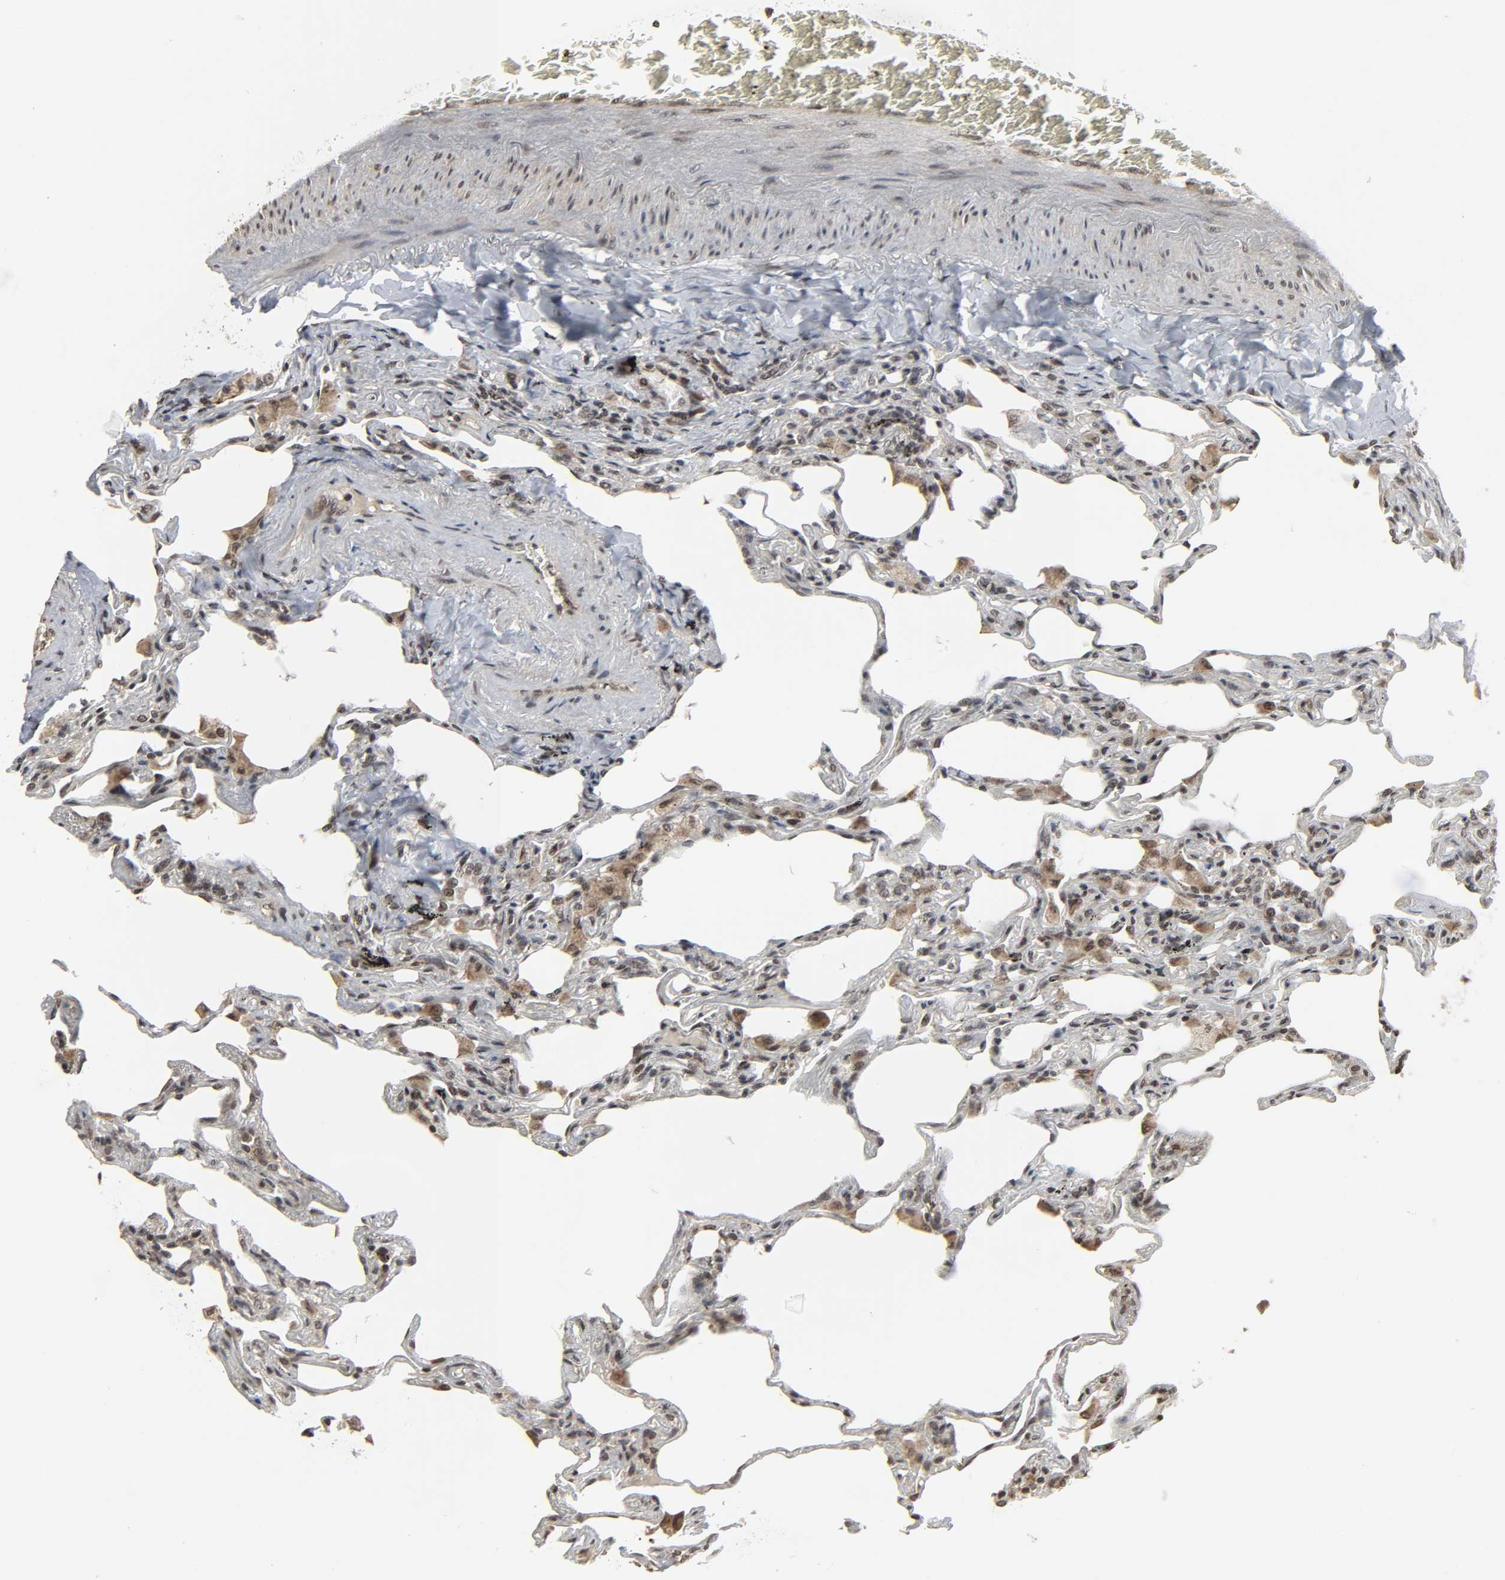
{"staining": {"intensity": "weak", "quantity": "25%-75%", "location": "cytoplasmic/membranous"}, "tissue": "lung", "cell_type": "Alveolar cells", "image_type": "normal", "snomed": [{"axis": "morphology", "description": "Normal tissue, NOS"}, {"axis": "morphology", "description": "Inflammation, NOS"}, {"axis": "topography", "description": "Lung"}], "caption": "IHC micrograph of unremarkable lung: lung stained using immunohistochemistry (IHC) shows low levels of weak protein expression localized specifically in the cytoplasmic/membranous of alveolar cells, appearing as a cytoplasmic/membranous brown color.", "gene": "XRCC1", "patient": {"sex": "male", "age": 69}}